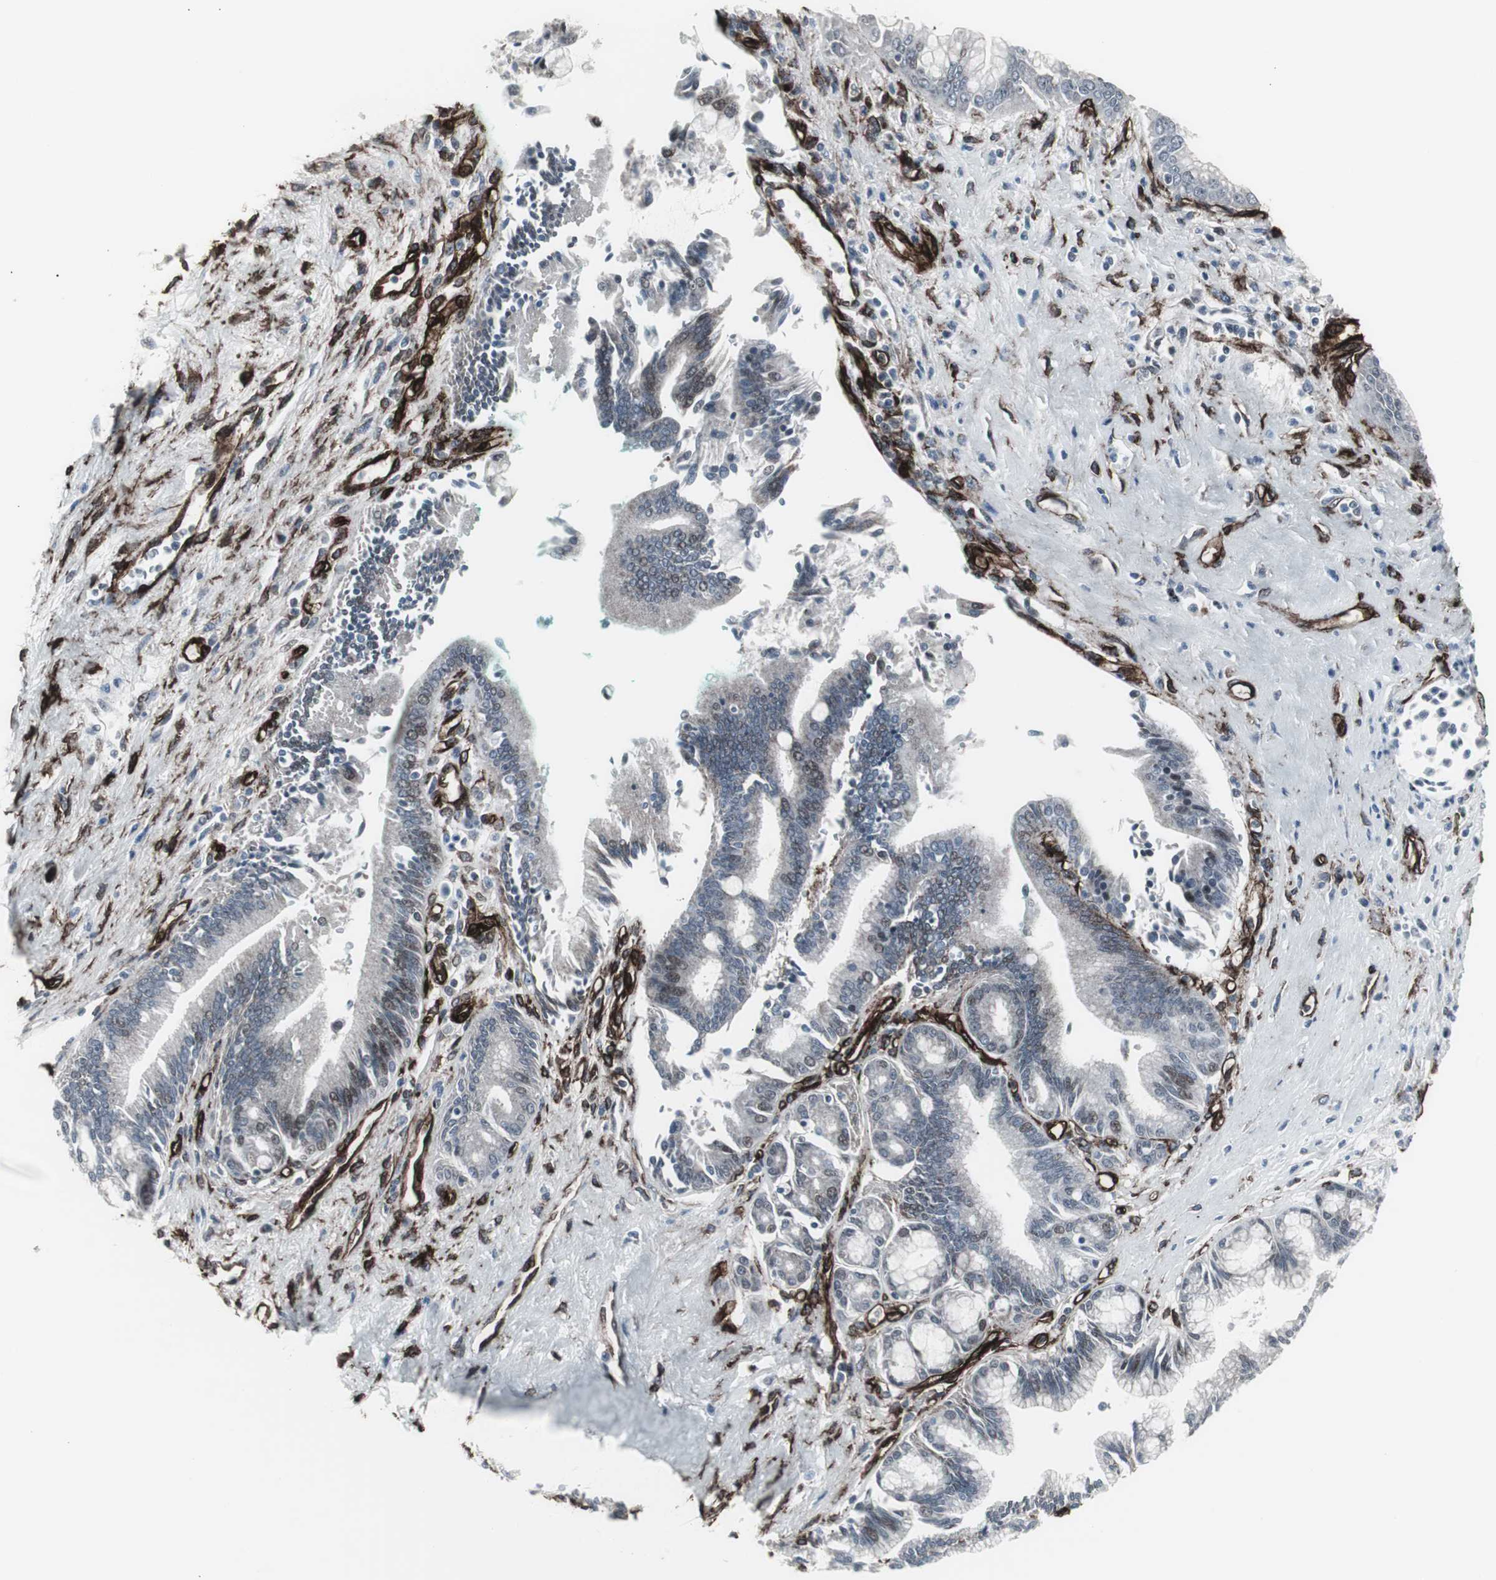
{"staining": {"intensity": "moderate", "quantity": "<25%", "location": "cytoplasmic/membranous,nuclear"}, "tissue": "pancreatic cancer", "cell_type": "Tumor cells", "image_type": "cancer", "snomed": [{"axis": "morphology", "description": "Adenocarcinoma, NOS"}, {"axis": "topography", "description": "Pancreas"}], "caption": "Moderate cytoplasmic/membranous and nuclear positivity for a protein is identified in about <25% of tumor cells of pancreatic cancer (adenocarcinoma) using immunohistochemistry (IHC).", "gene": "PDGFA", "patient": {"sex": "male", "age": 59}}